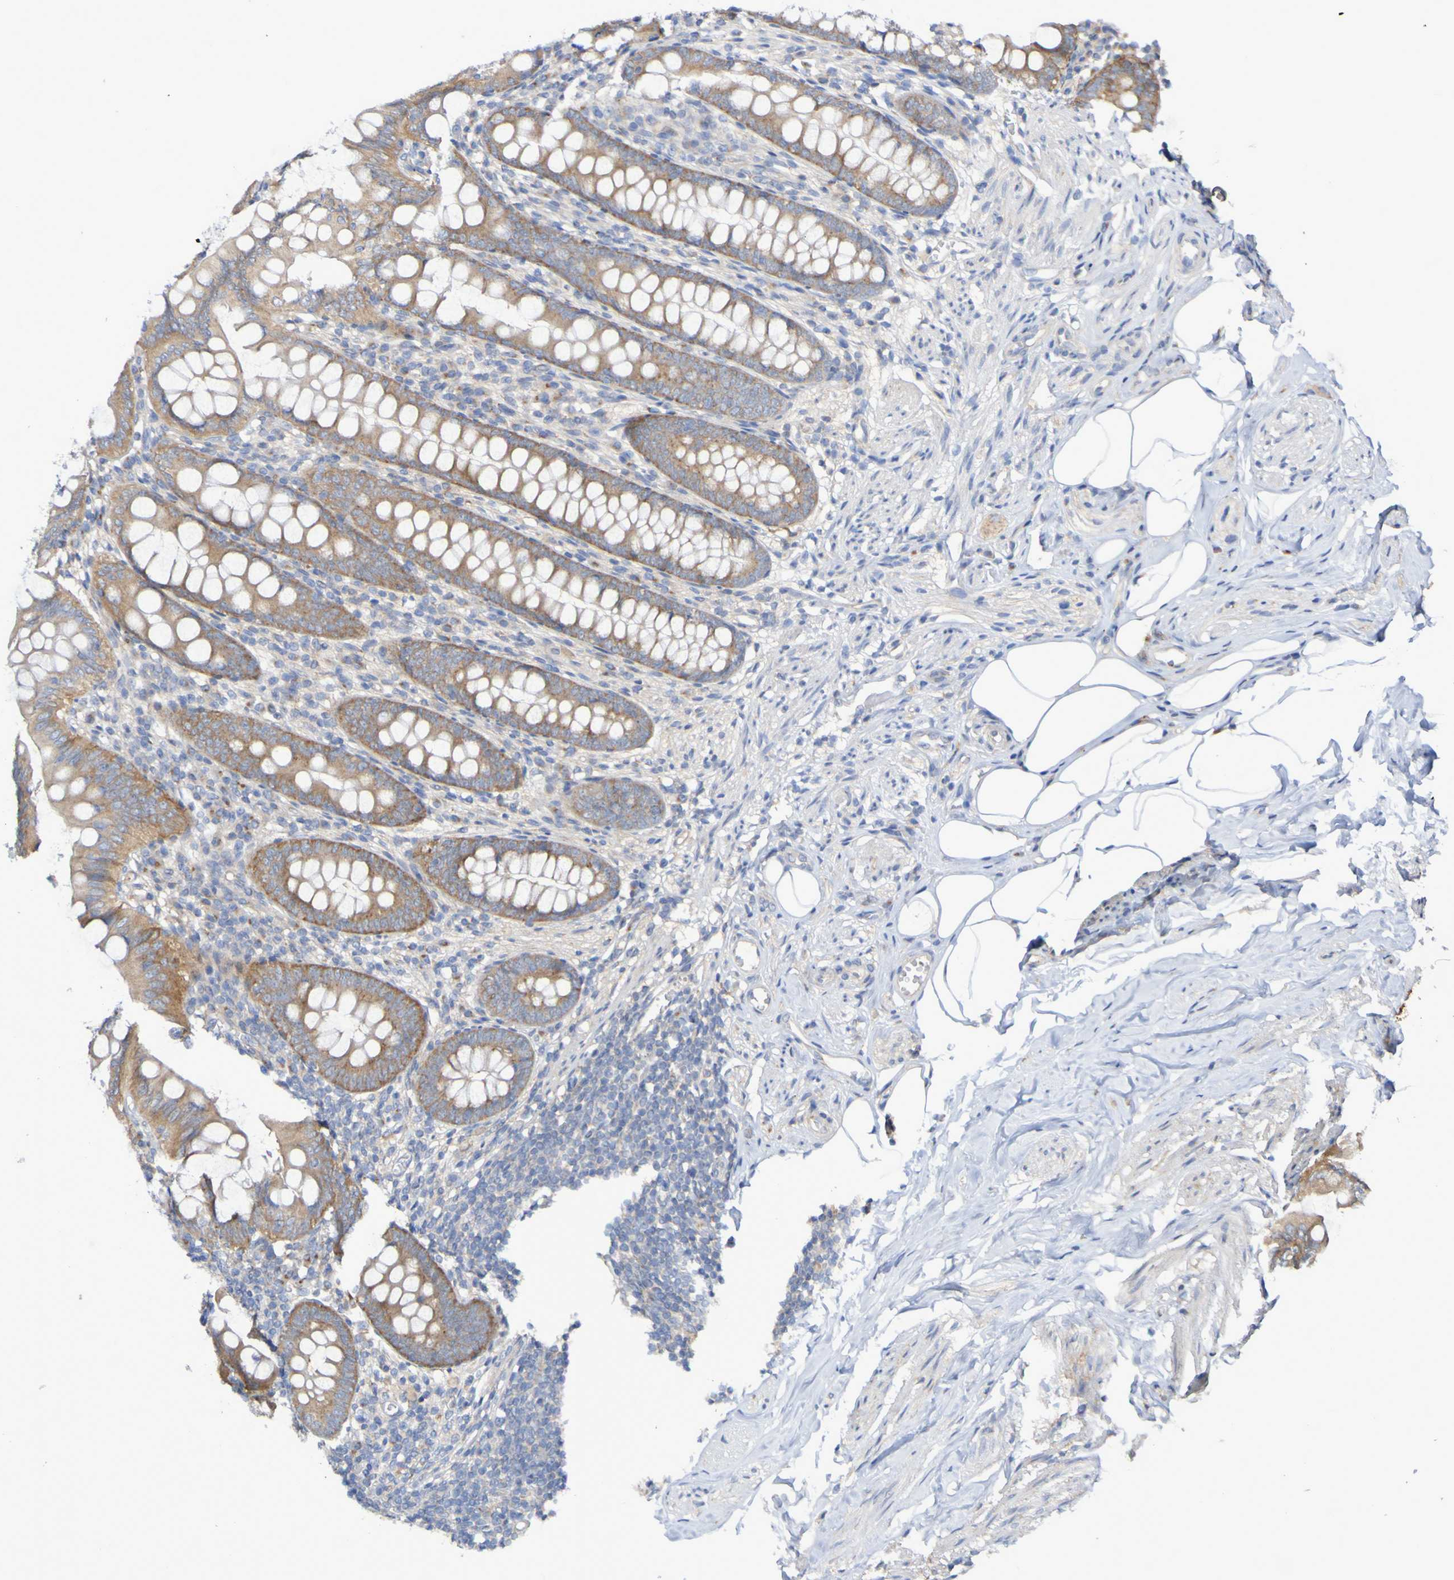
{"staining": {"intensity": "moderate", "quantity": ">75%", "location": "cytoplasmic/membranous"}, "tissue": "appendix", "cell_type": "Glandular cells", "image_type": "normal", "snomed": [{"axis": "morphology", "description": "Normal tissue, NOS"}, {"axis": "topography", "description": "Appendix"}], "caption": "A medium amount of moderate cytoplasmic/membranous staining is seen in approximately >75% of glandular cells in unremarkable appendix.", "gene": "LMBRD2", "patient": {"sex": "female", "age": 77}}